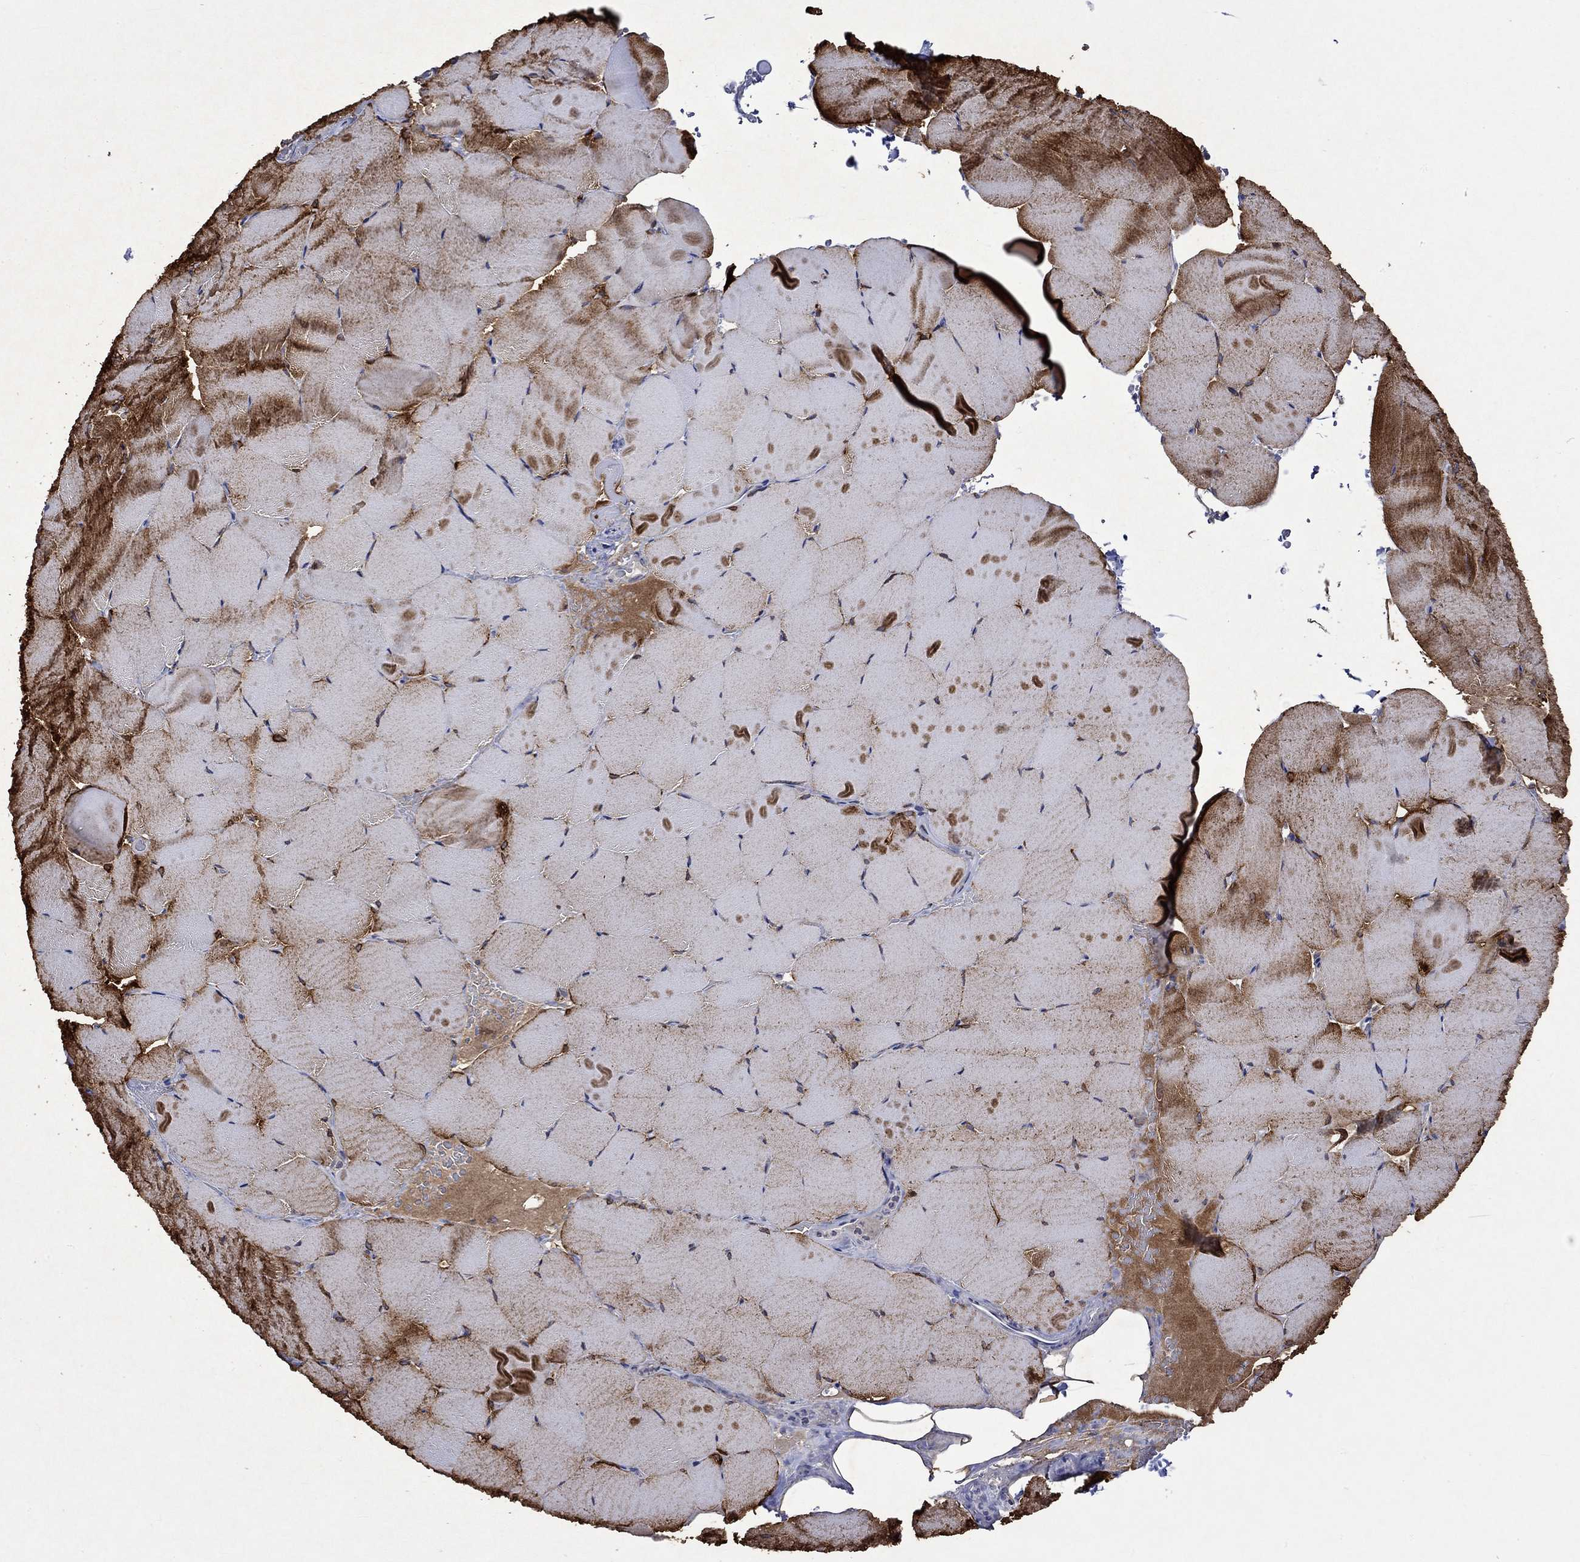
{"staining": {"intensity": "strong", "quantity": "25%-75%", "location": "cytoplasmic/membranous"}, "tissue": "skeletal muscle", "cell_type": "Myocytes", "image_type": "normal", "snomed": [{"axis": "morphology", "description": "Normal tissue, NOS"}, {"axis": "topography", "description": "Skeletal muscle"}], "caption": "Approximately 25%-75% of myocytes in benign human skeletal muscle exhibit strong cytoplasmic/membranous protein expression as visualized by brown immunohistochemical staining.", "gene": "CRYAB", "patient": {"sex": "female", "age": 37}}